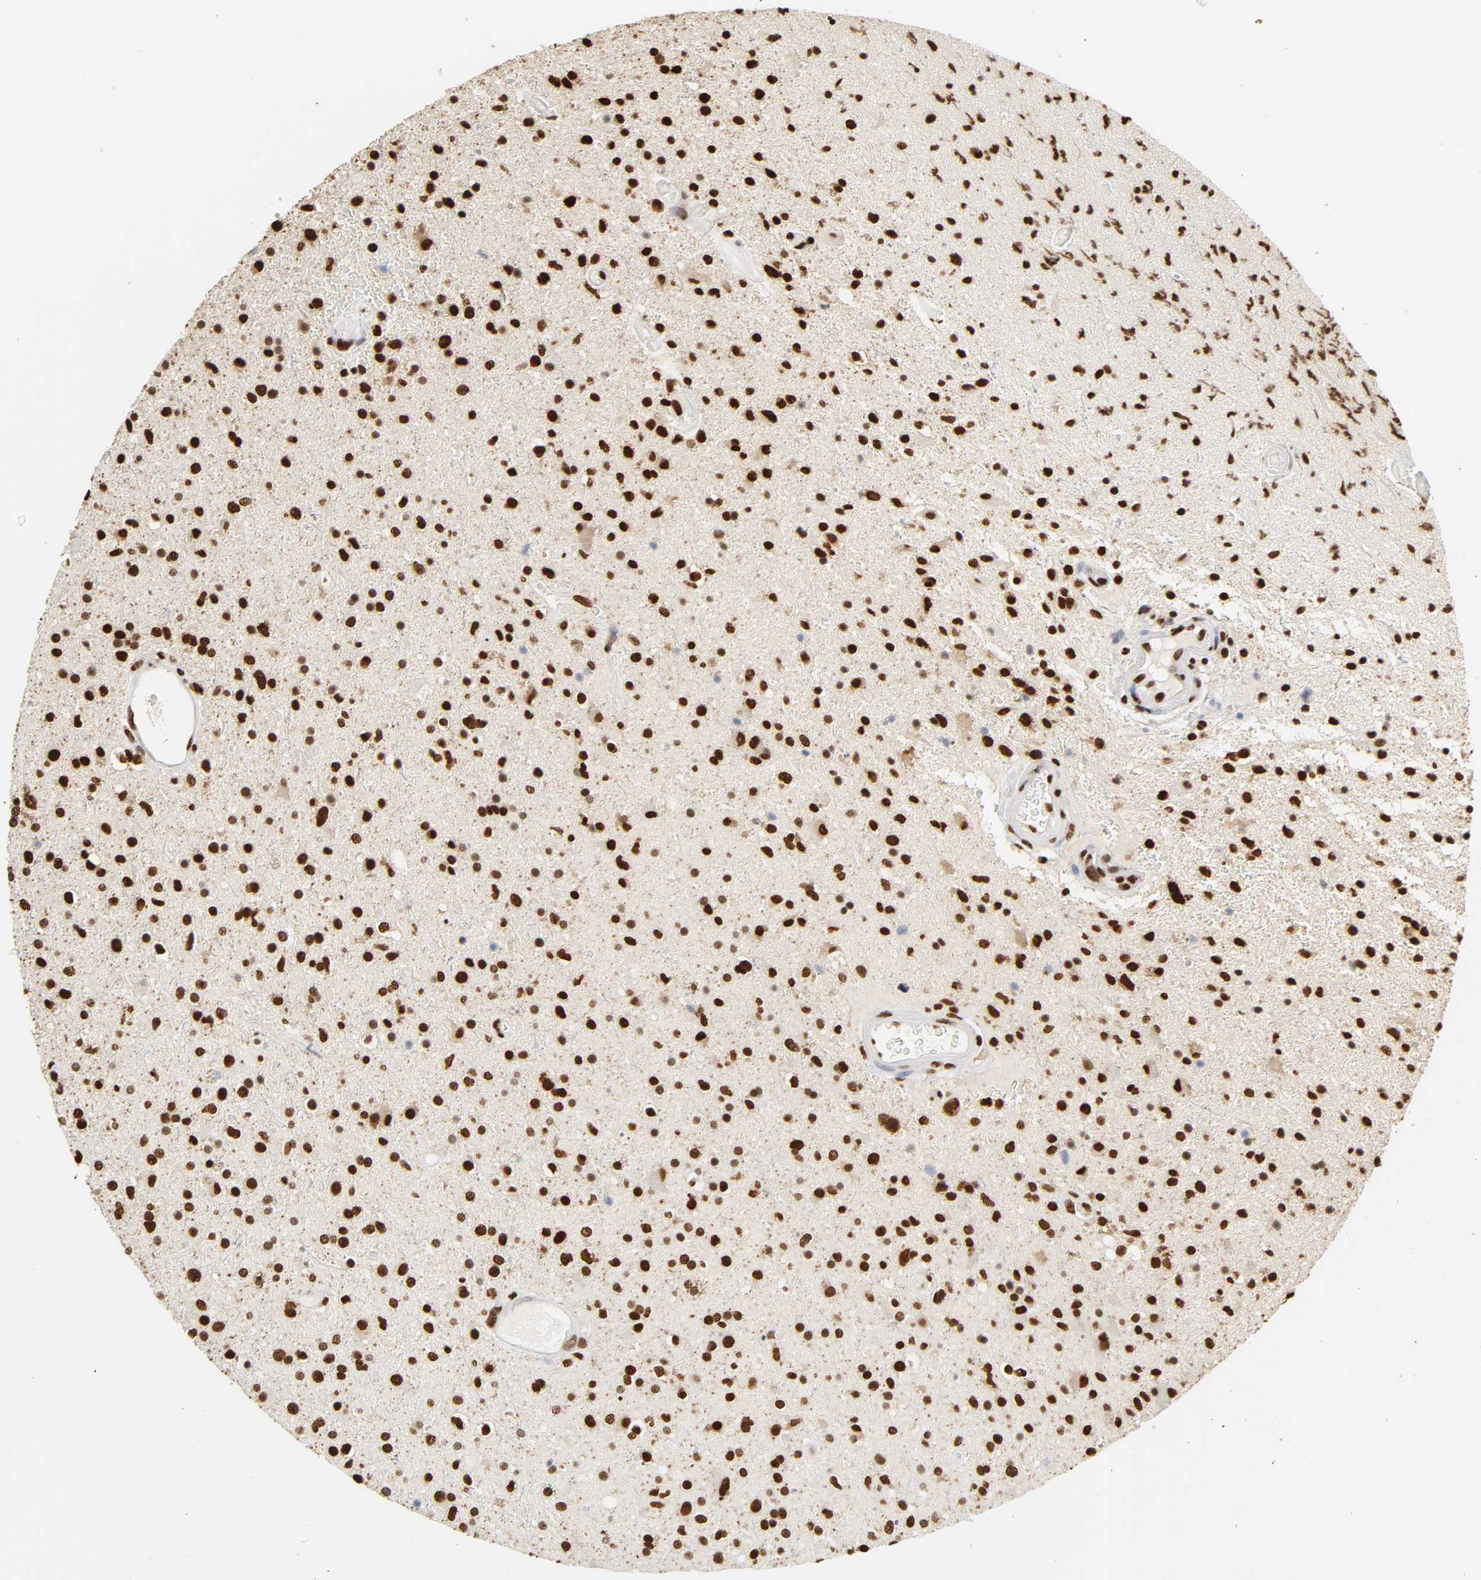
{"staining": {"intensity": "strong", "quantity": ">75%", "location": "nuclear"}, "tissue": "glioma", "cell_type": "Tumor cells", "image_type": "cancer", "snomed": [{"axis": "morphology", "description": "Glioma, malignant, High grade"}, {"axis": "topography", "description": "Brain"}], "caption": "Glioma stained for a protein demonstrates strong nuclear positivity in tumor cells.", "gene": "HNRNPC", "patient": {"sex": "male", "age": 33}}